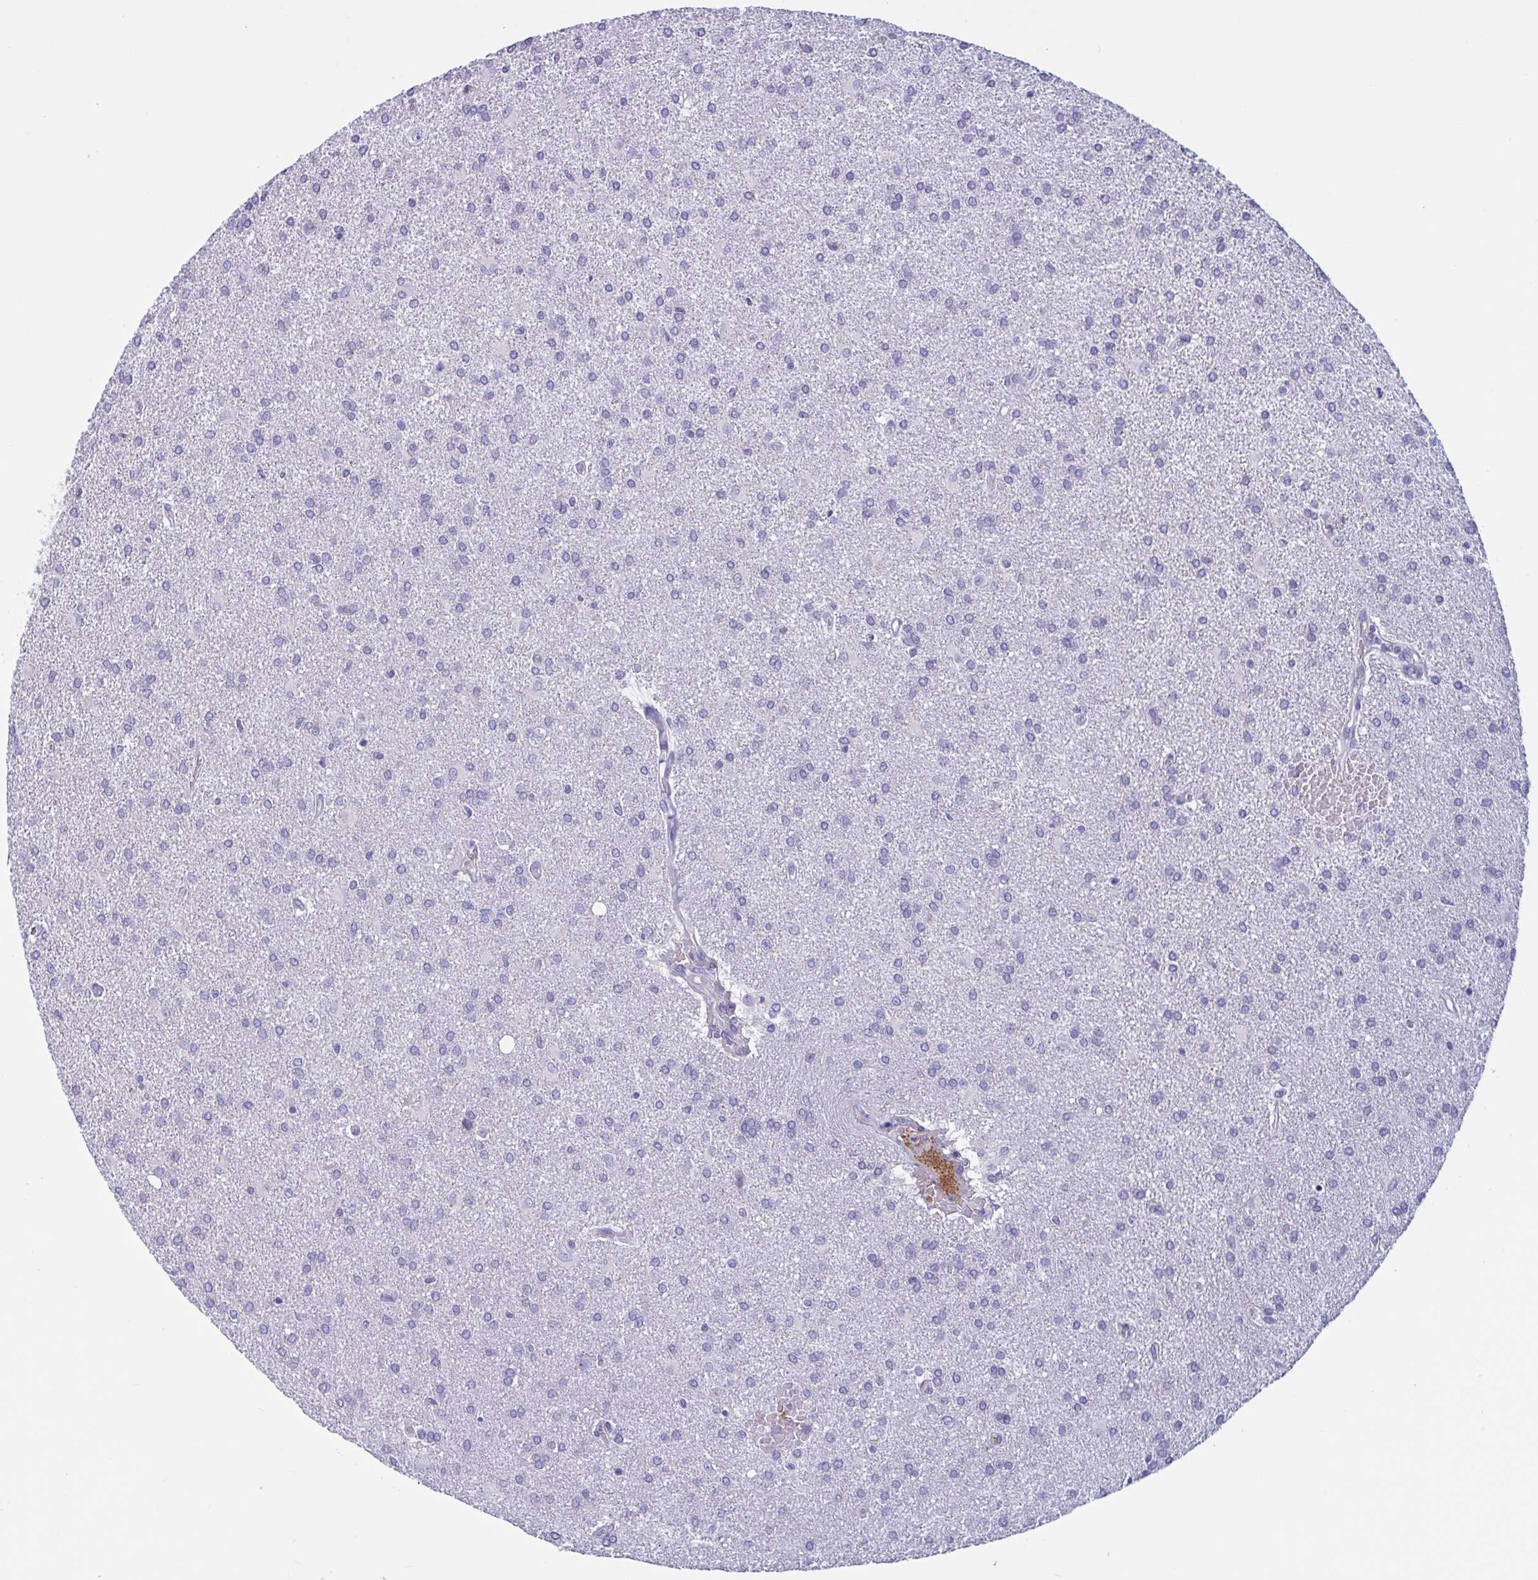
{"staining": {"intensity": "negative", "quantity": "none", "location": "none"}, "tissue": "glioma", "cell_type": "Tumor cells", "image_type": "cancer", "snomed": [{"axis": "morphology", "description": "Glioma, malignant, High grade"}, {"axis": "topography", "description": "Brain"}], "caption": "Immunohistochemical staining of malignant high-grade glioma exhibits no significant expression in tumor cells. Brightfield microscopy of IHC stained with DAB (brown) and hematoxylin (blue), captured at high magnification.", "gene": "OXLD1", "patient": {"sex": "male", "age": 68}}